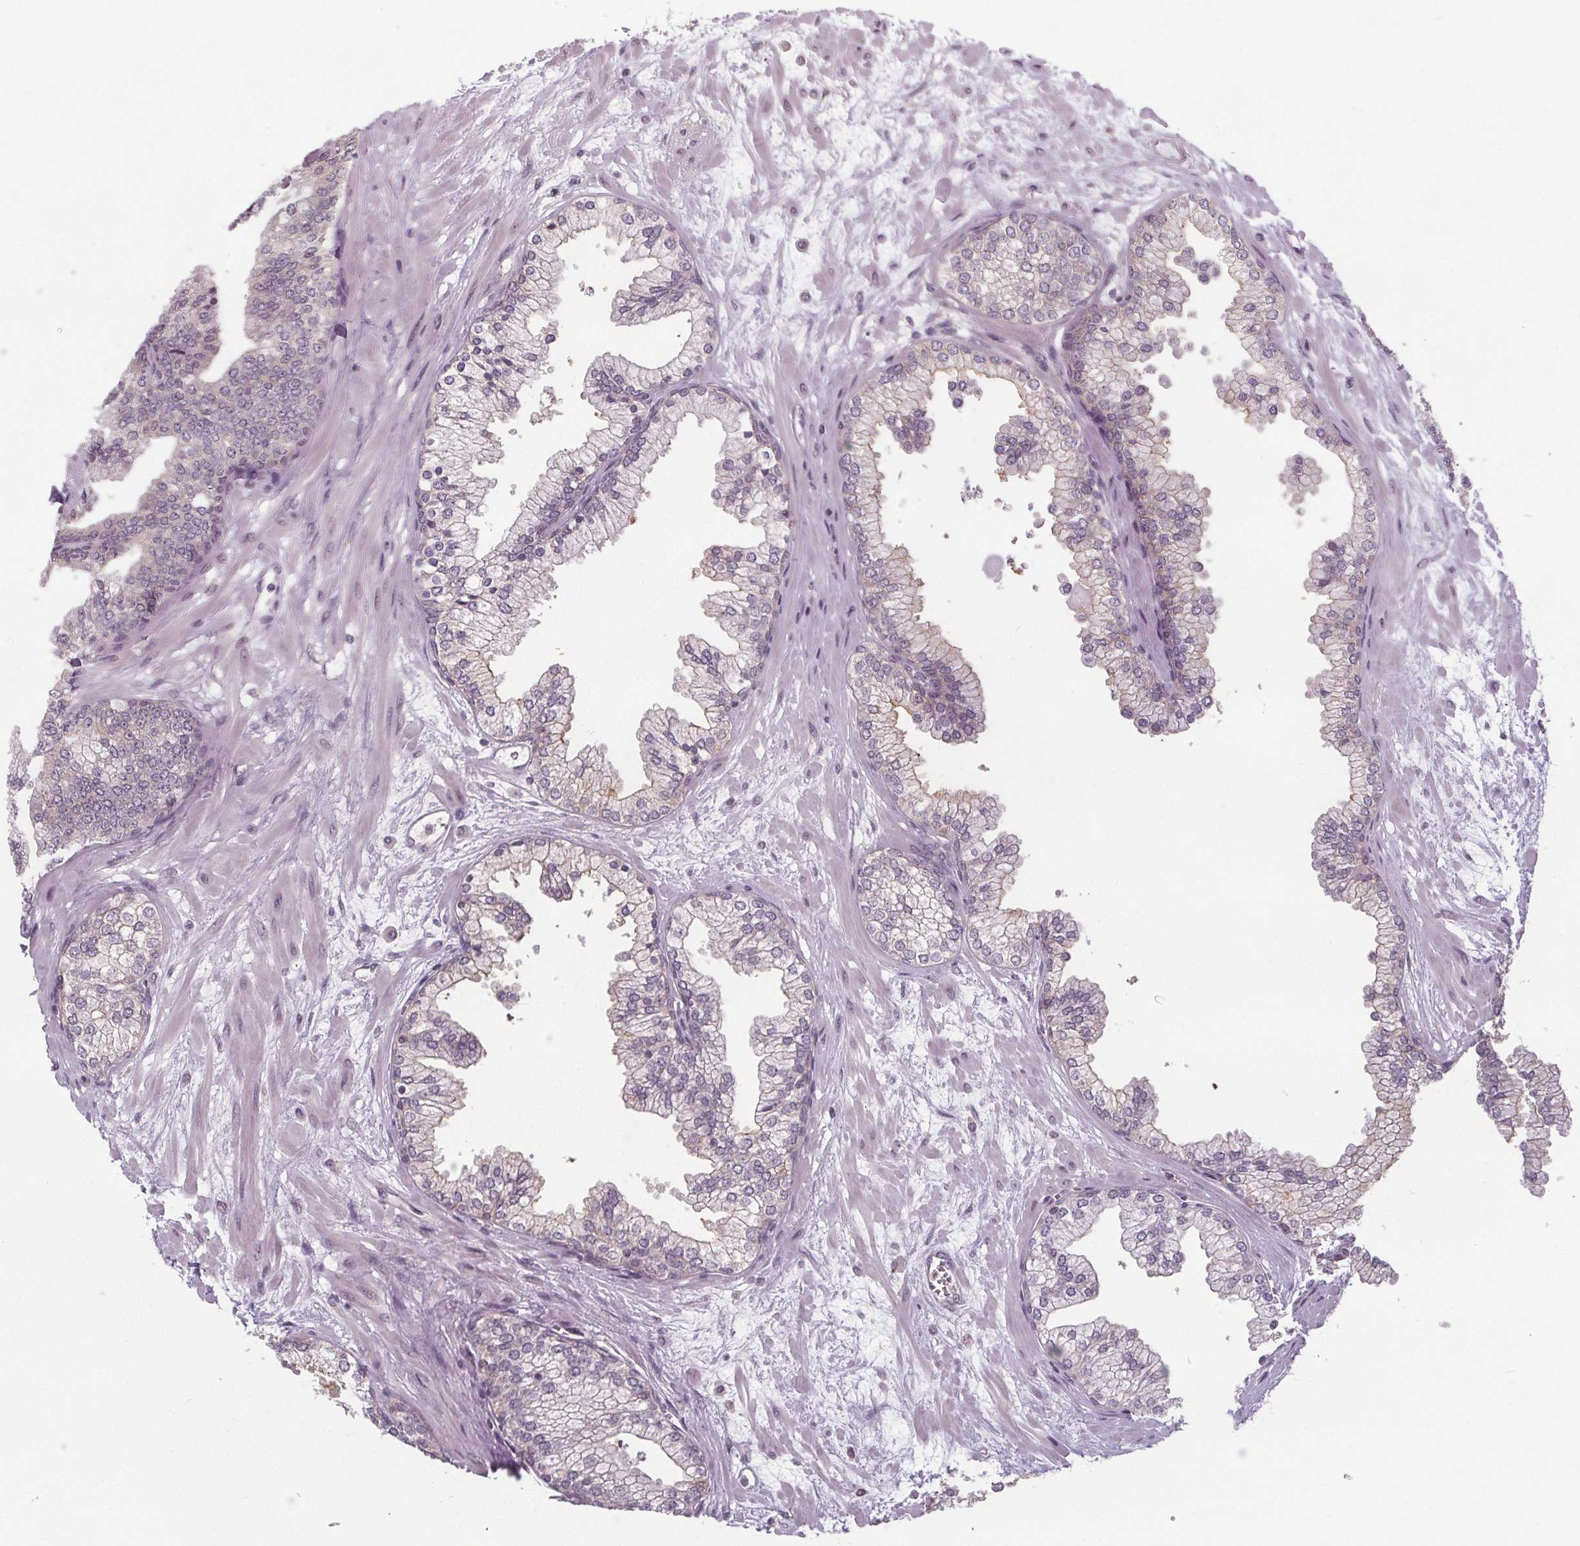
{"staining": {"intensity": "negative", "quantity": "none", "location": "none"}, "tissue": "prostate", "cell_type": "Glandular cells", "image_type": "normal", "snomed": [{"axis": "morphology", "description": "Normal tissue, NOS"}, {"axis": "topography", "description": "Prostate"}, {"axis": "topography", "description": "Peripheral nerve tissue"}], "caption": "Immunohistochemistry of benign prostate demonstrates no expression in glandular cells. (Stains: DAB immunohistochemistry with hematoxylin counter stain, Microscopy: brightfield microscopy at high magnification).", "gene": "SLC26A2", "patient": {"sex": "male", "age": 61}}